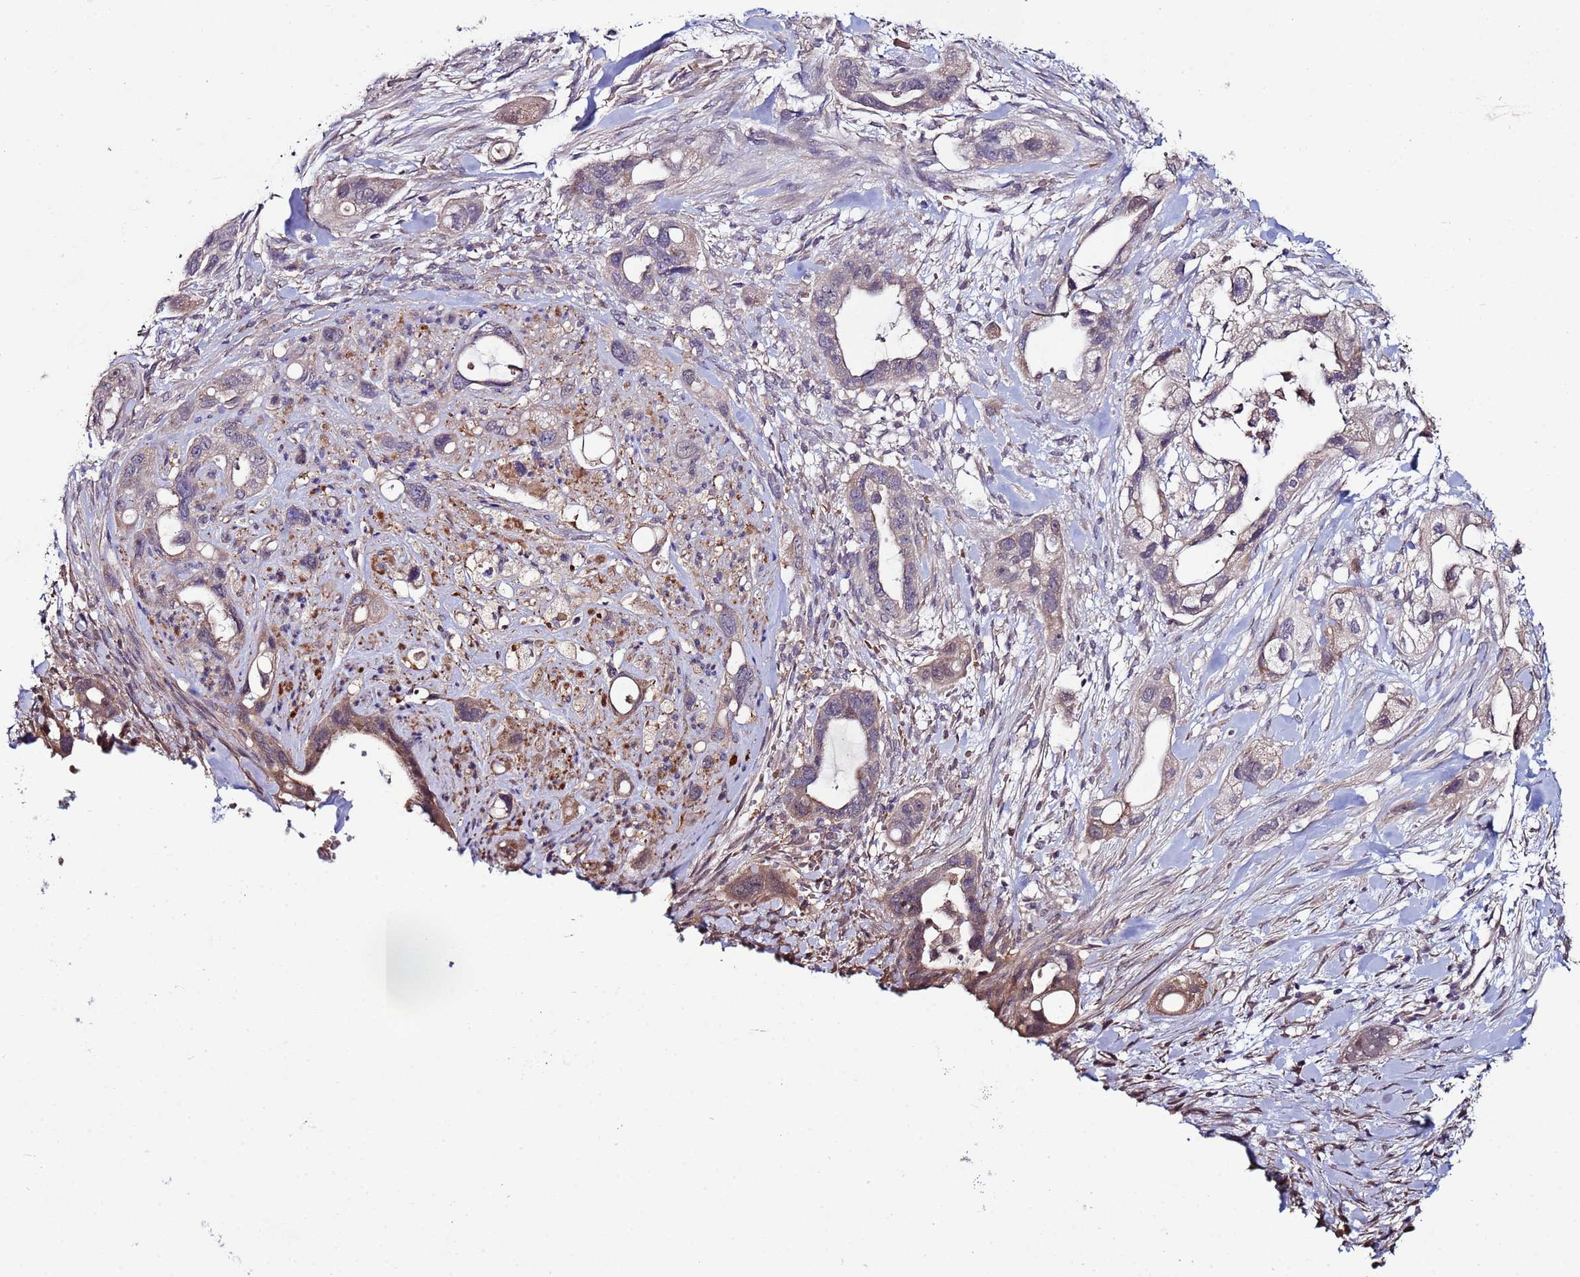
{"staining": {"intensity": "moderate", "quantity": "<25%", "location": "cytoplasmic/membranous"}, "tissue": "pancreatic cancer", "cell_type": "Tumor cells", "image_type": "cancer", "snomed": [{"axis": "morphology", "description": "Adenocarcinoma, NOS"}, {"axis": "topography", "description": "Pancreas"}], "caption": "Pancreatic adenocarcinoma stained with a protein marker reveals moderate staining in tumor cells.", "gene": "CLHC1", "patient": {"sex": "male", "age": 44}}